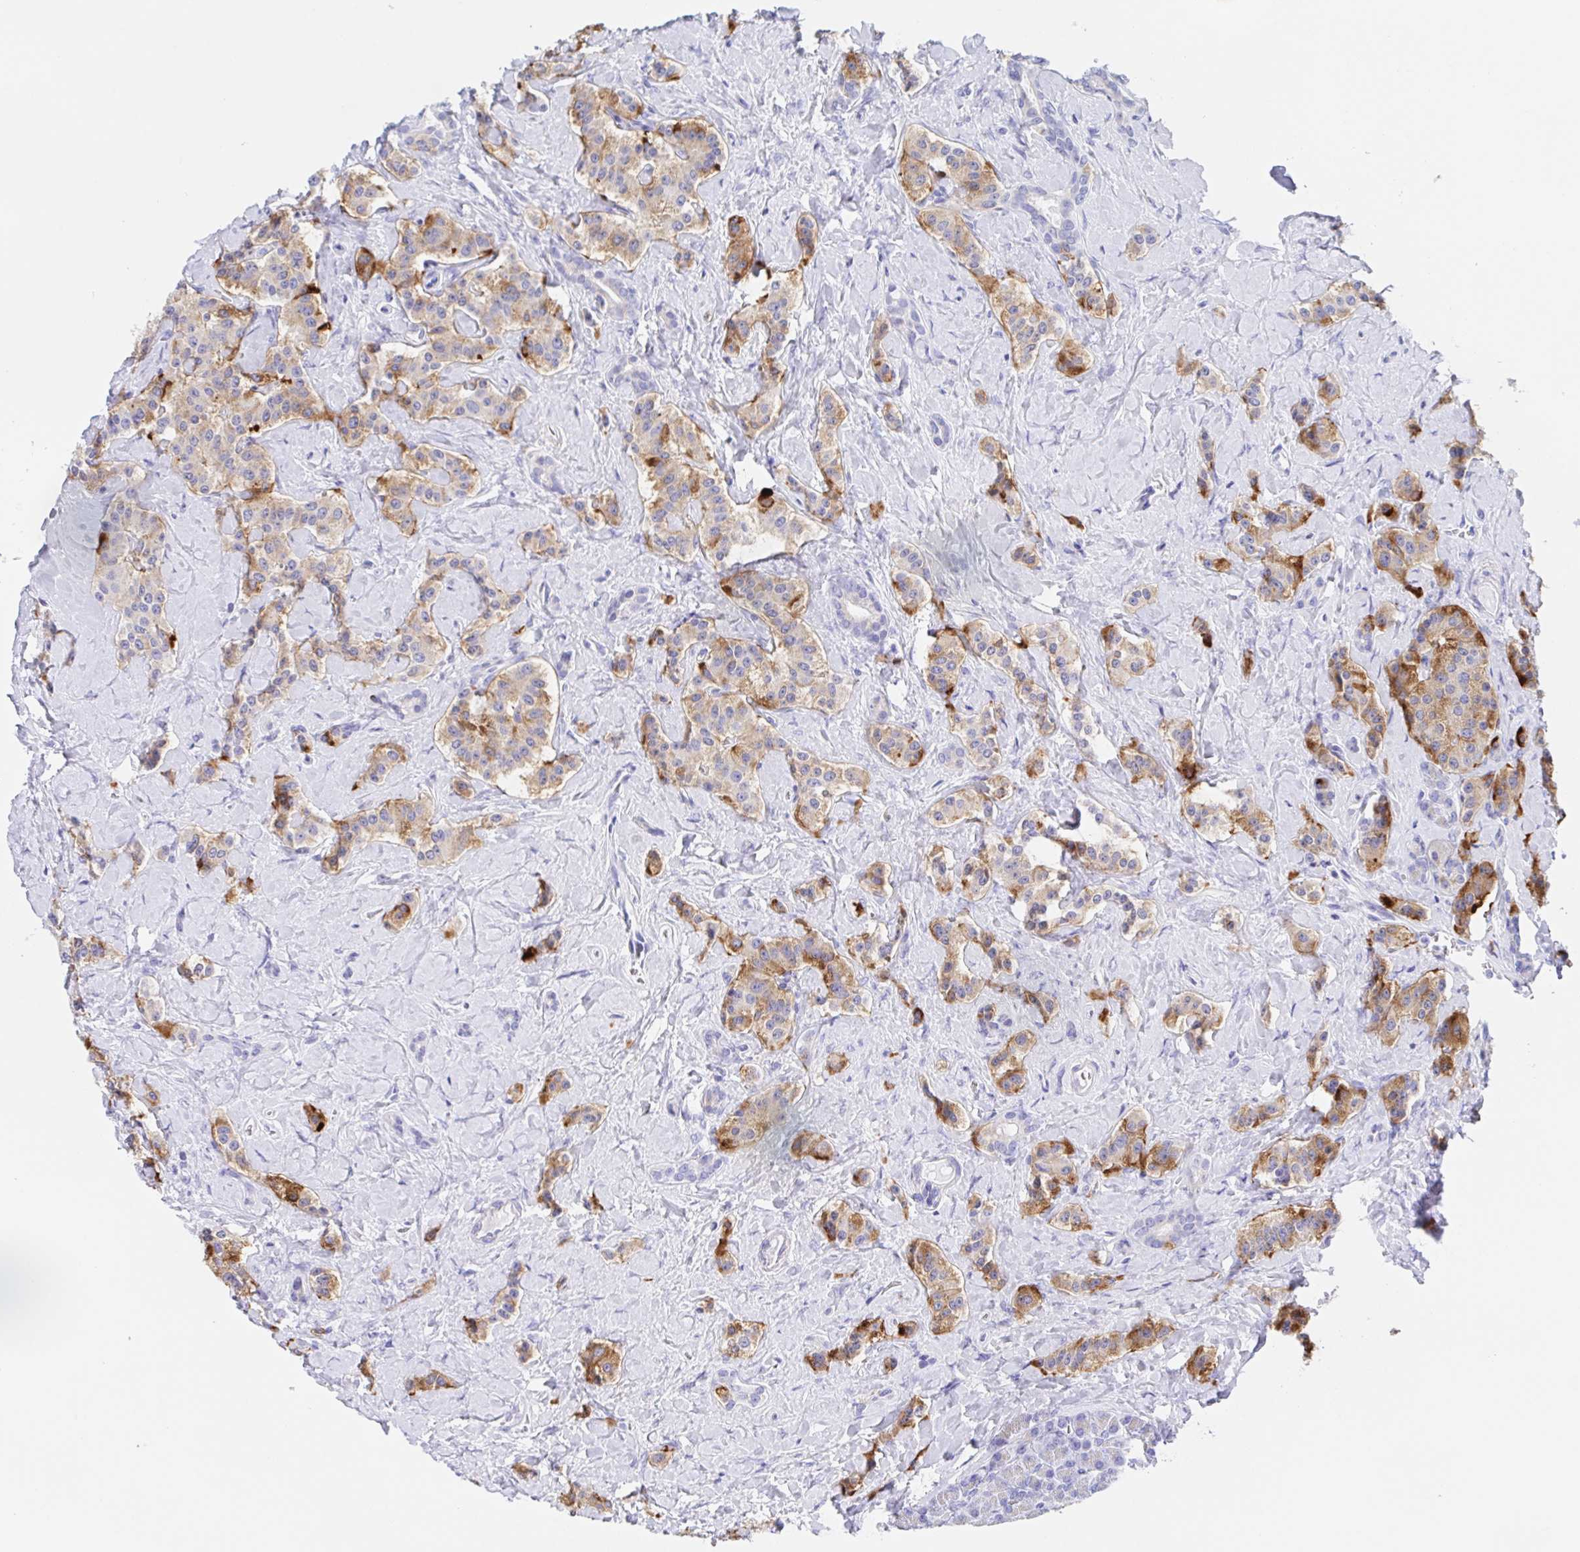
{"staining": {"intensity": "moderate", "quantity": "25%-75%", "location": "cytoplasmic/membranous"}, "tissue": "carcinoid", "cell_type": "Tumor cells", "image_type": "cancer", "snomed": [{"axis": "morphology", "description": "Normal tissue, NOS"}, {"axis": "morphology", "description": "Carcinoid, malignant, NOS"}, {"axis": "topography", "description": "Pancreas"}], "caption": "High-magnification brightfield microscopy of carcinoid (malignant) stained with DAB (3,3'-diaminobenzidine) (brown) and counterstained with hematoxylin (blue). tumor cells exhibit moderate cytoplasmic/membranous positivity is seen in about25%-75% of cells.", "gene": "SCG3", "patient": {"sex": "male", "age": 36}}